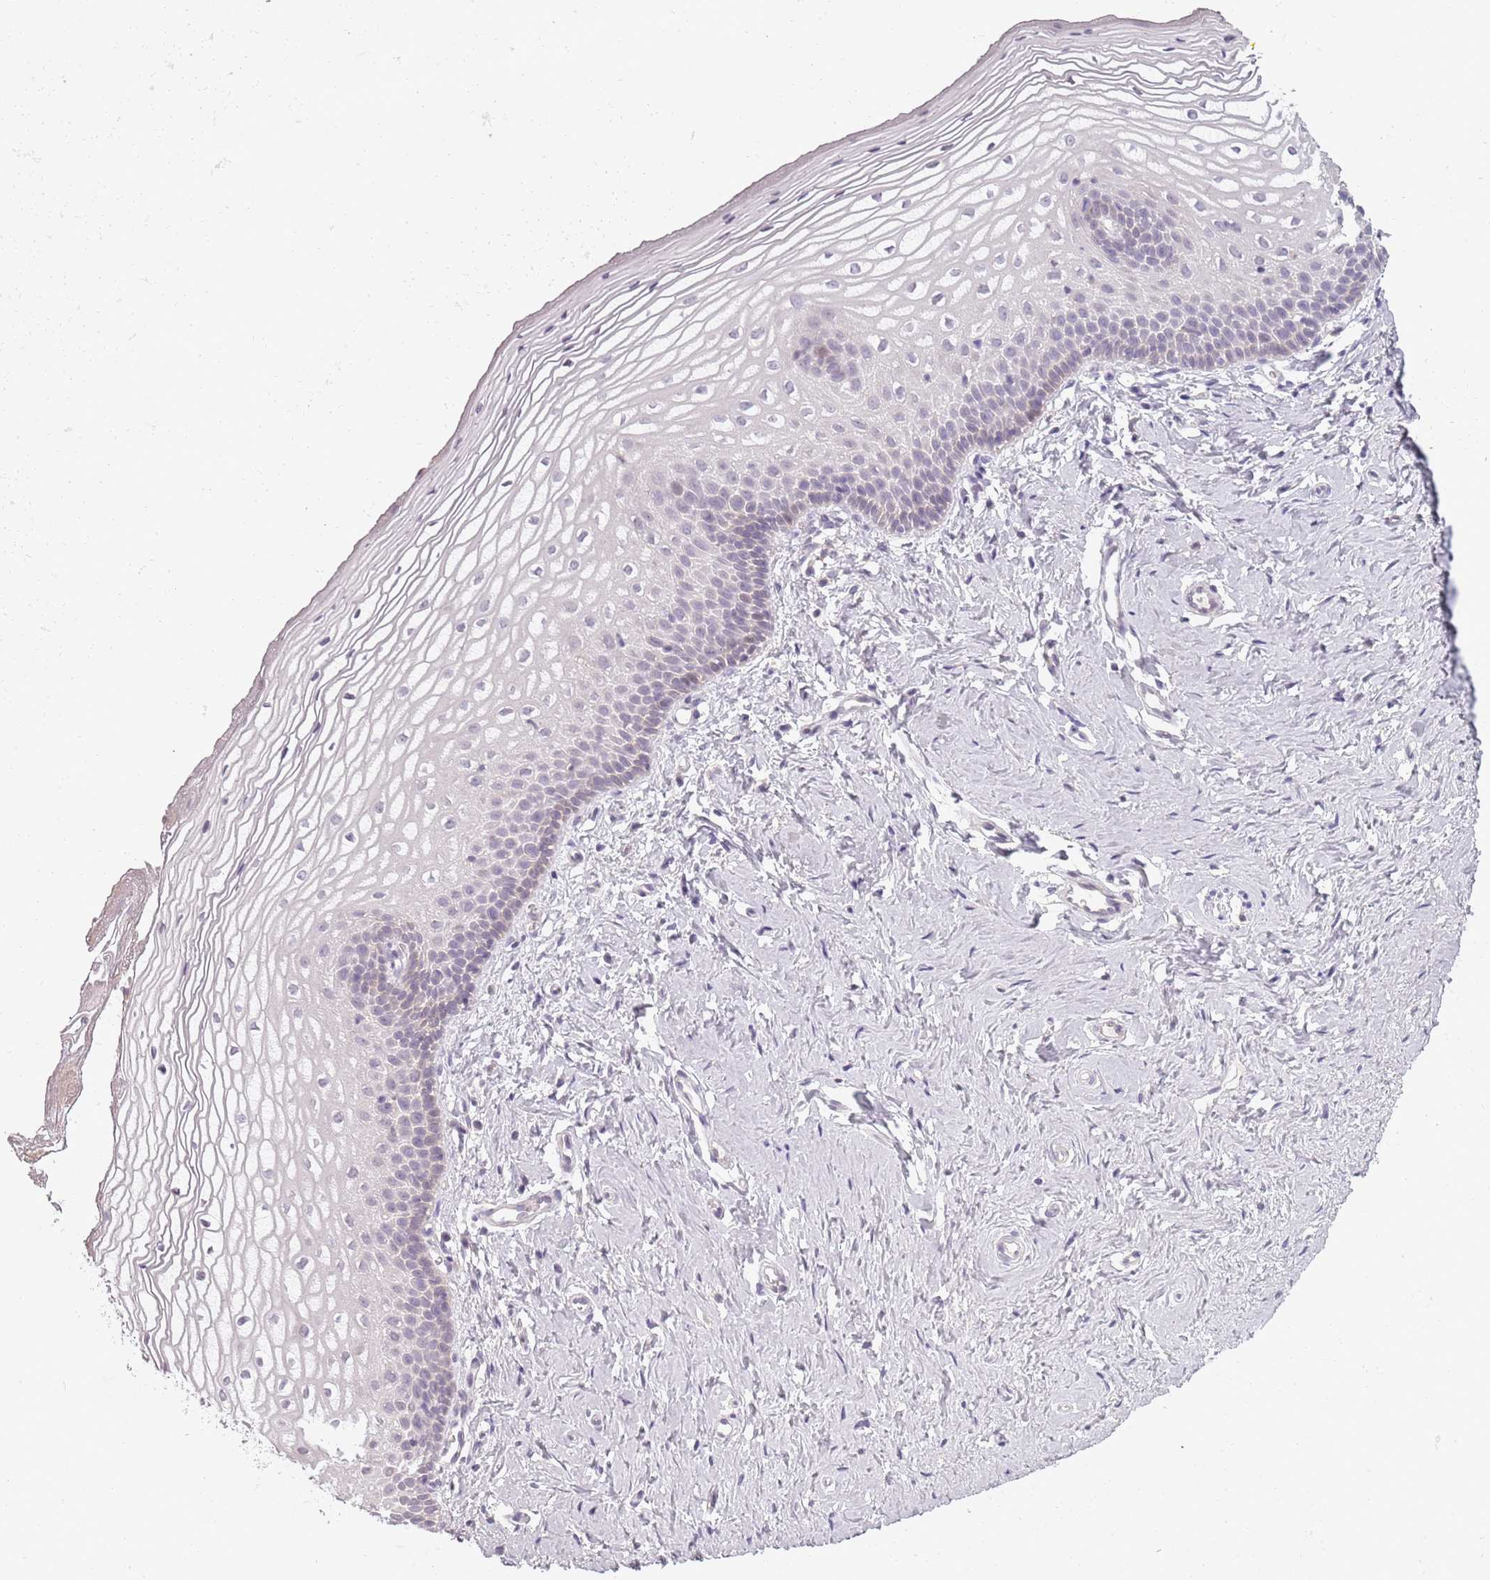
{"staining": {"intensity": "negative", "quantity": "none", "location": "none"}, "tissue": "vagina", "cell_type": "Squamous epithelial cells", "image_type": "normal", "snomed": [{"axis": "morphology", "description": "Normal tissue, NOS"}, {"axis": "topography", "description": "Vagina"}], "caption": "Benign vagina was stained to show a protein in brown. There is no significant staining in squamous epithelial cells. (DAB (3,3'-diaminobenzidine) immunohistochemistry (IHC), high magnification).", "gene": "CC2D2B", "patient": {"sex": "female", "age": 65}}